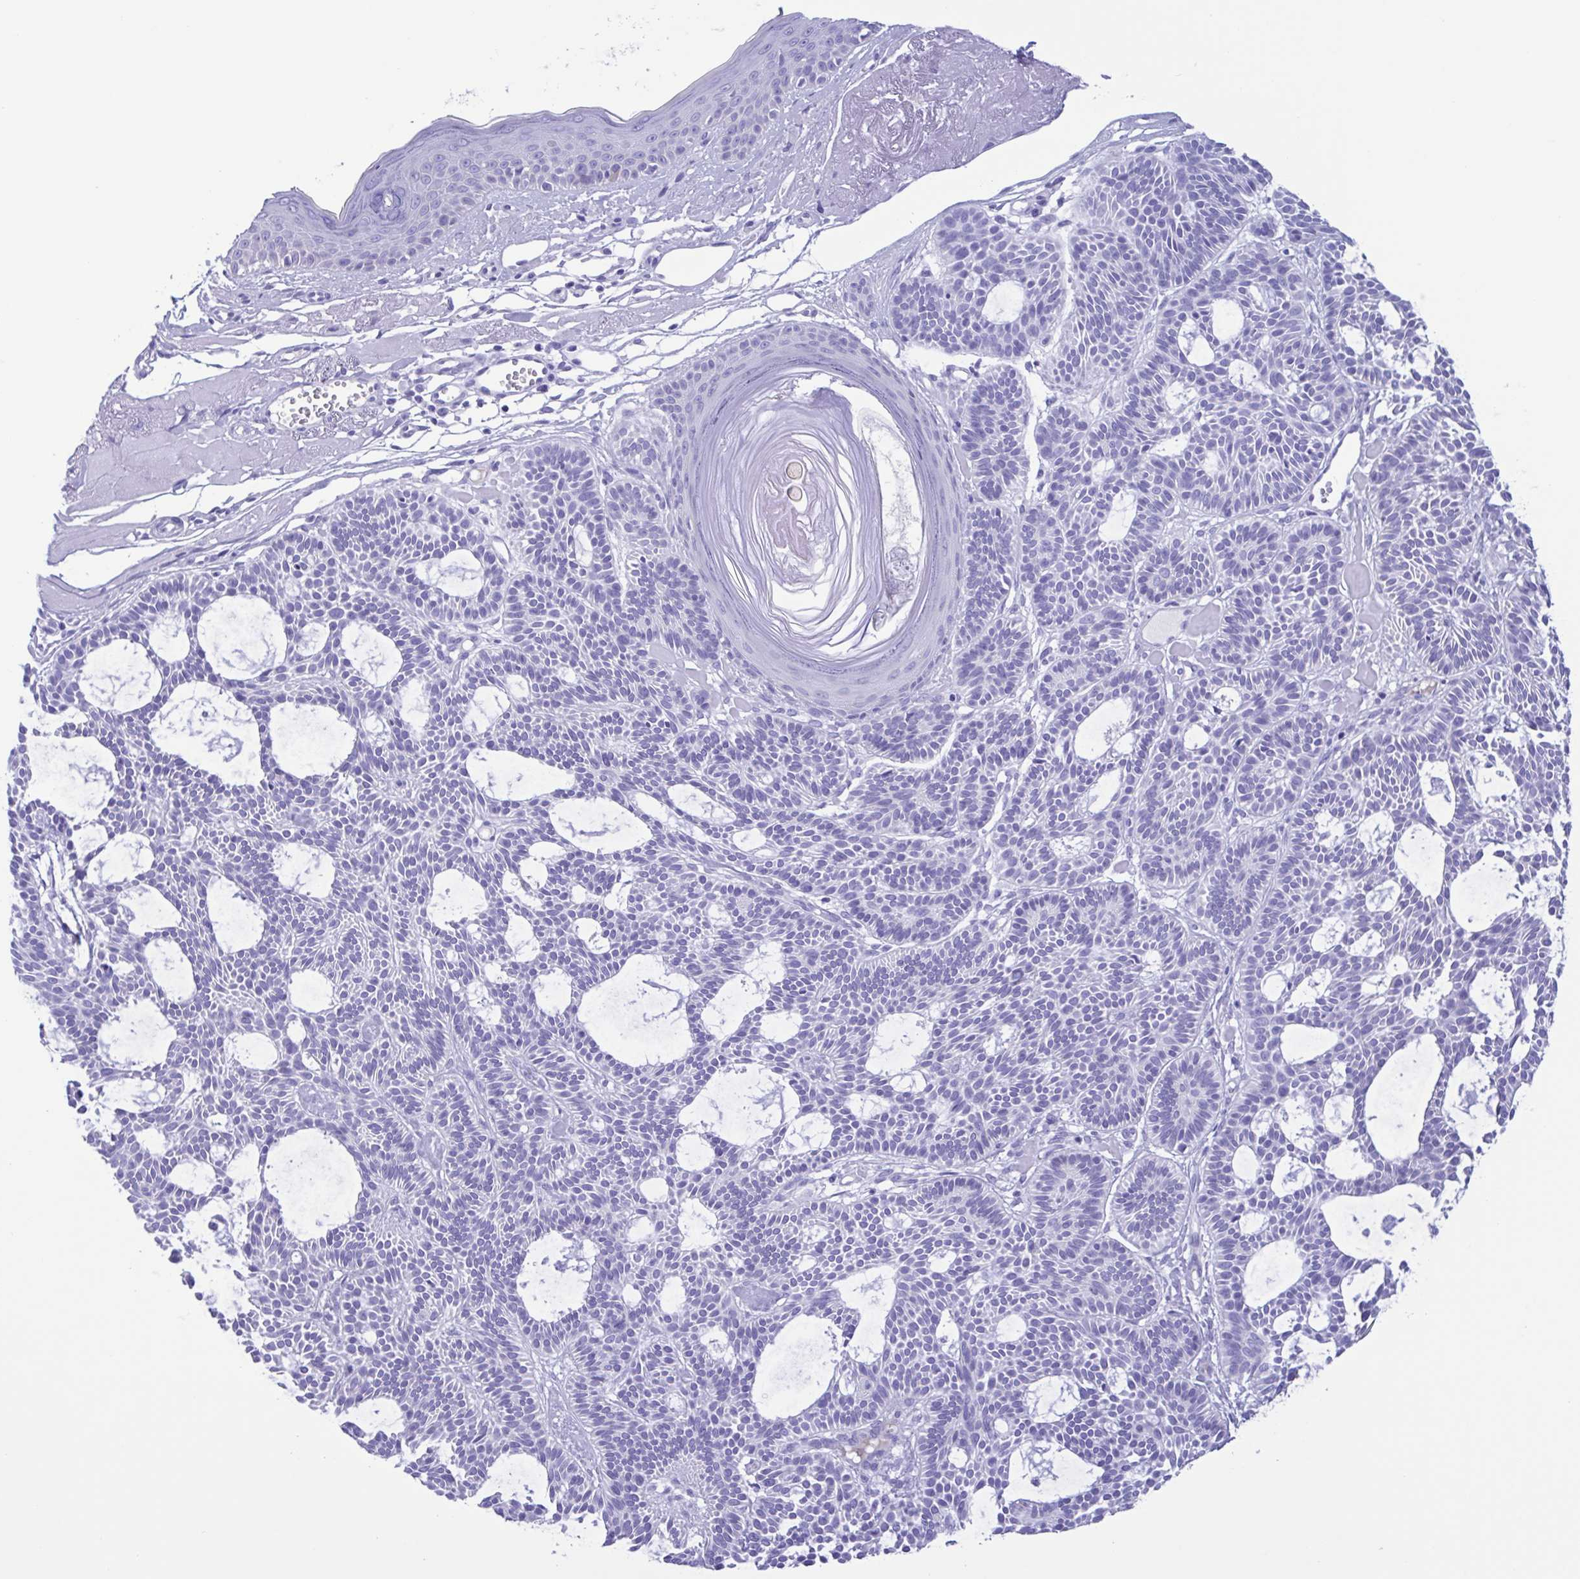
{"staining": {"intensity": "negative", "quantity": "none", "location": "none"}, "tissue": "skin cancer", "cell_type": "Tumor cells", "image_type": "cancer", "snomed": [{"axis": "morphology", "description": "Basal cell carcinoma"}, {"axis": "topography", "description": "Skin"}], "caption": "Immunohistochemistry micrograph of neoplastic tissue: human basal cell carcinoma (skin) stained with DAB (3,3'-diaminobenzidine) demonstrates no significant protein positivity in tumor cells.", "gene": "TSPY2", "patient": {"sex": "male", "age": 85}}